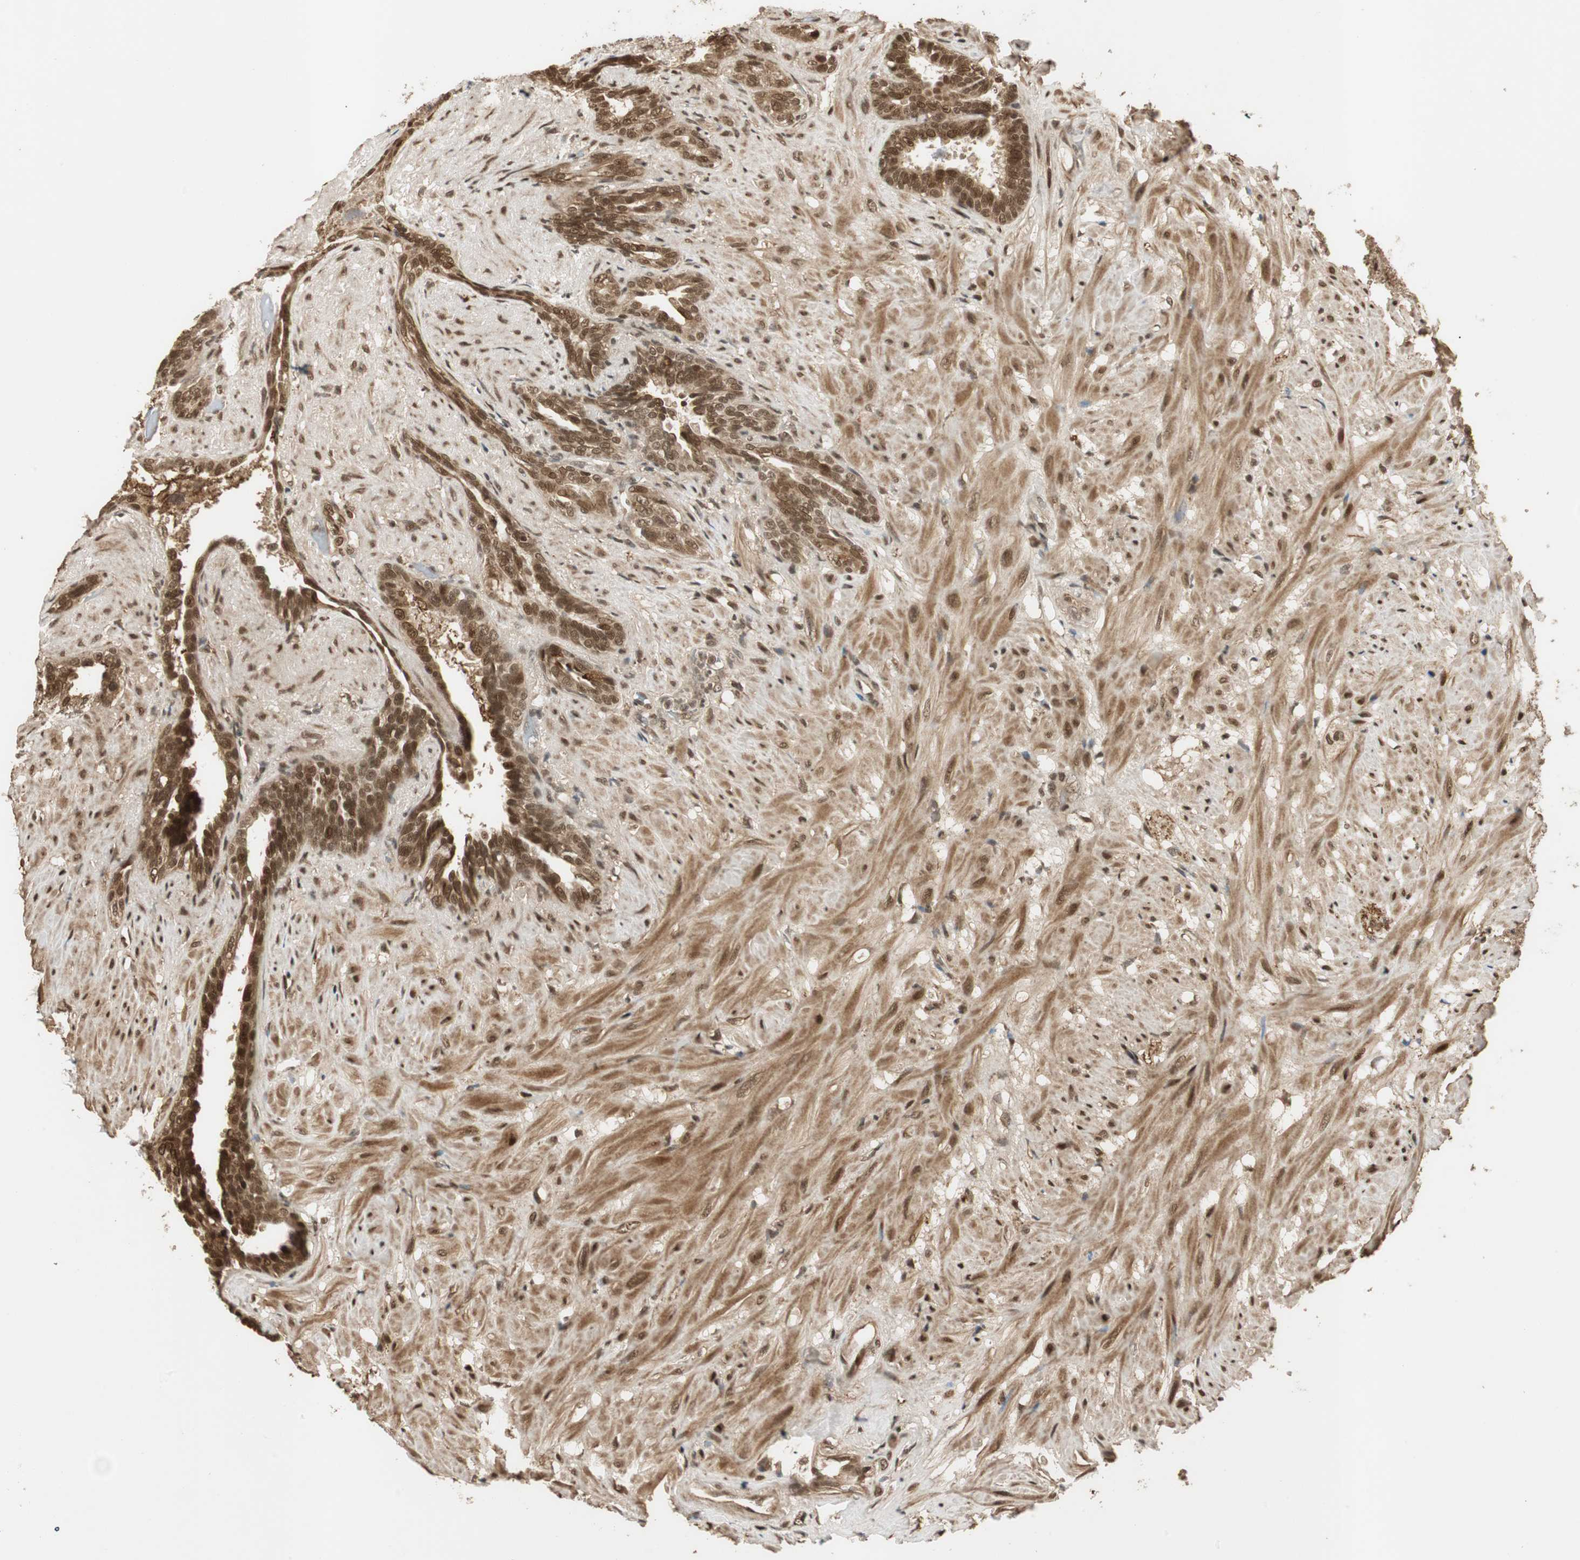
{"staining": {"intensity": "strong", "quantity": ">75%", "location": "cytoplasmic/membranous,nuclear"}, "tissue": "seminal vesicle", "cell_type": "Glandular cells", "image_type": "normal", "snomed": [{"axis": "morphology", "description": "Normal tissue, NOS"}, {"axis": "topography", "description": "Seminal veicle"}], "caption": "DAB immunohistochemical staining of normal seminal vesicle reveals strong cytoplasmic/membranous,nuclear protein positivity in approximately >75% of glandular cells.", "gene": "RPA3", "patient": {"sex": "male", "age": 61}}